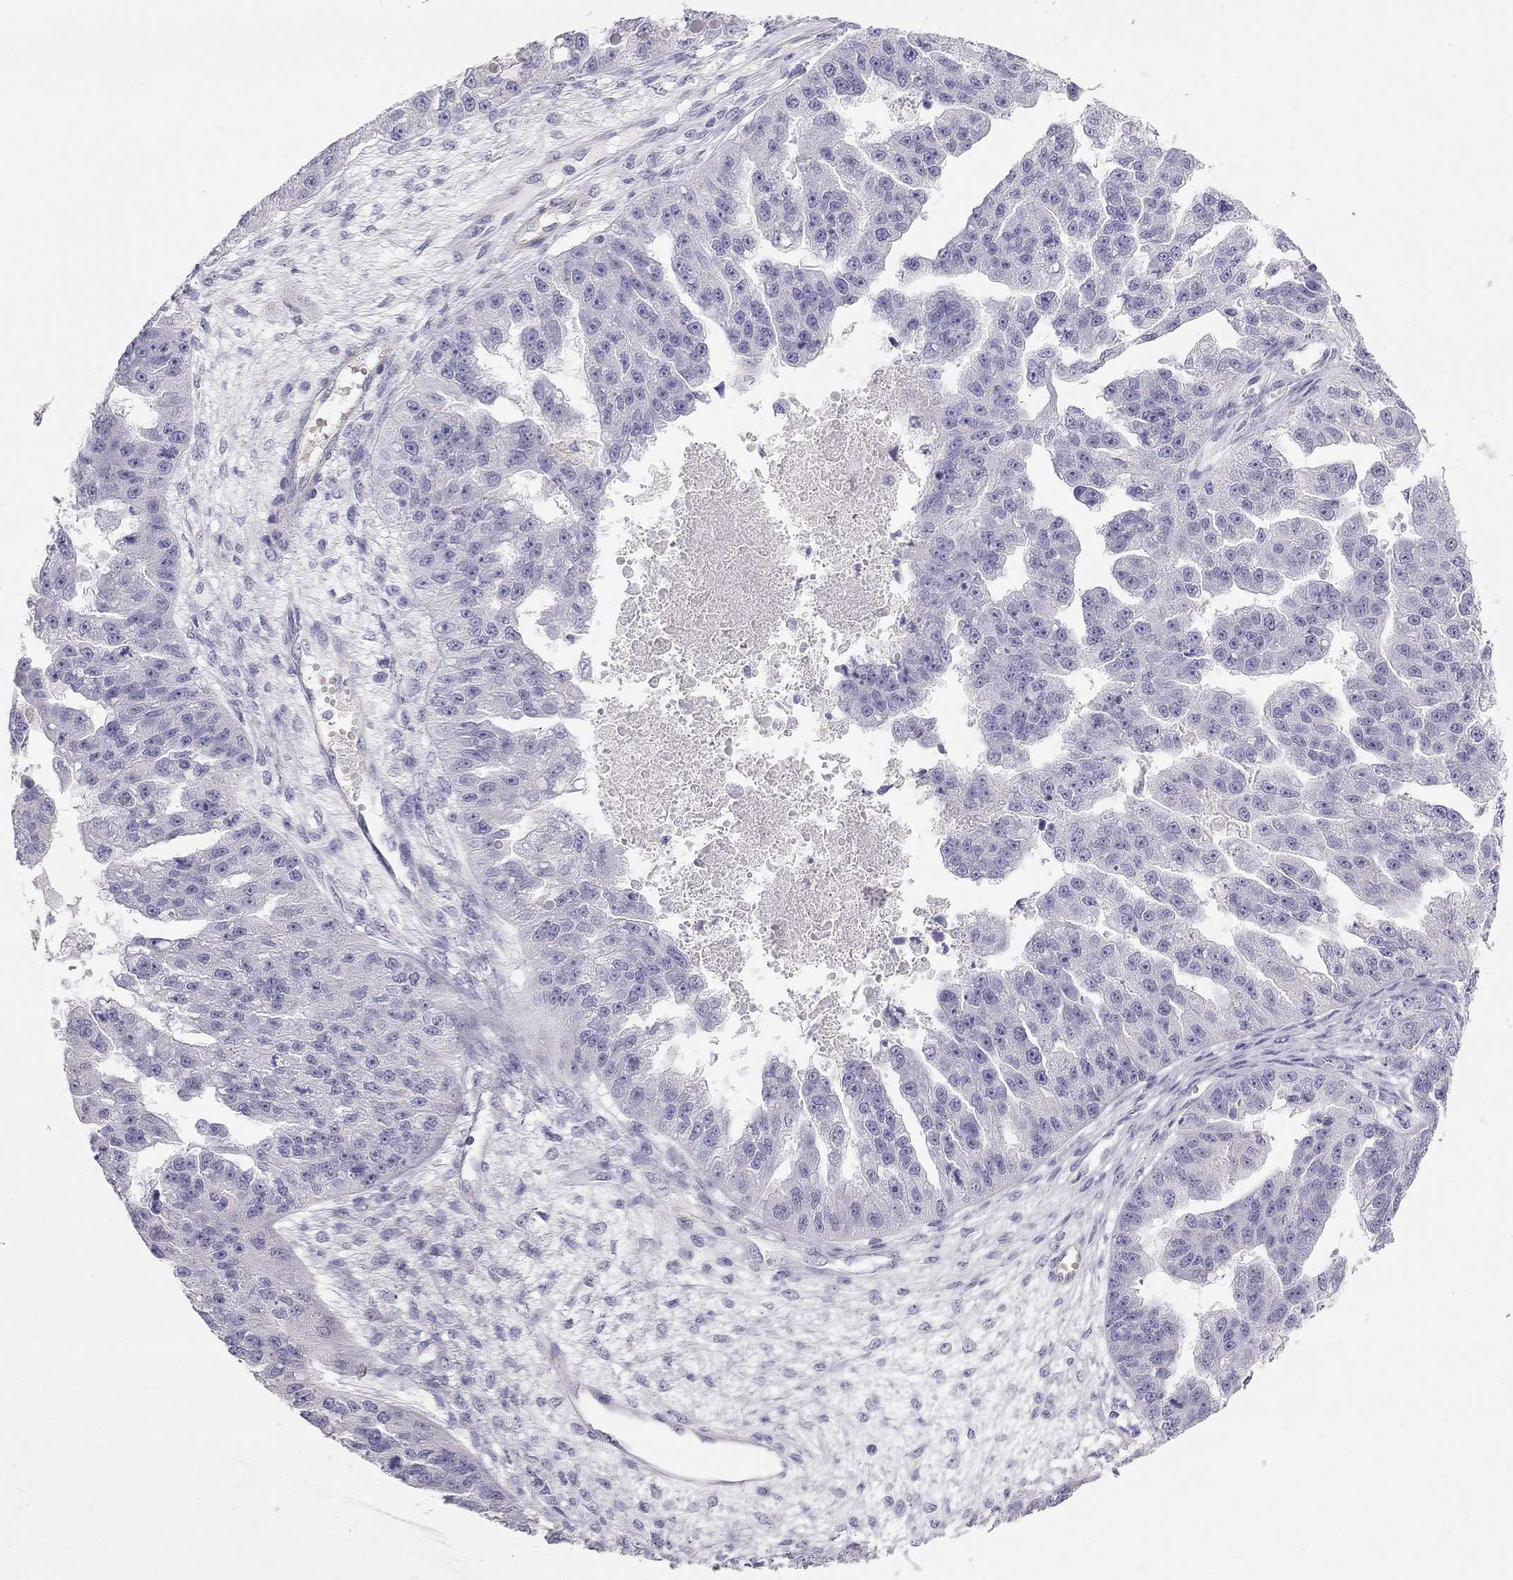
{"staining": {"intensity": "negative", "quantity": "none", "location": "none"}, "tissue": "ovarian cancer", "cell_type": "Tumor cells", "image_type": "cancer", "snomed": [{"axis": "morphology", "description": "Cystadenocarcinoma, serous, NOS"}, {"axis": "topography", "description": "Ovary"}], "caption": "This is a image of immunohistochemistry (IHC) staining of serous cystadenocarcinoma (ovarian), which shows no expression in tumor cells.", "gene": "TDRD6", "patient": {"sex": "female", "age": 58}}